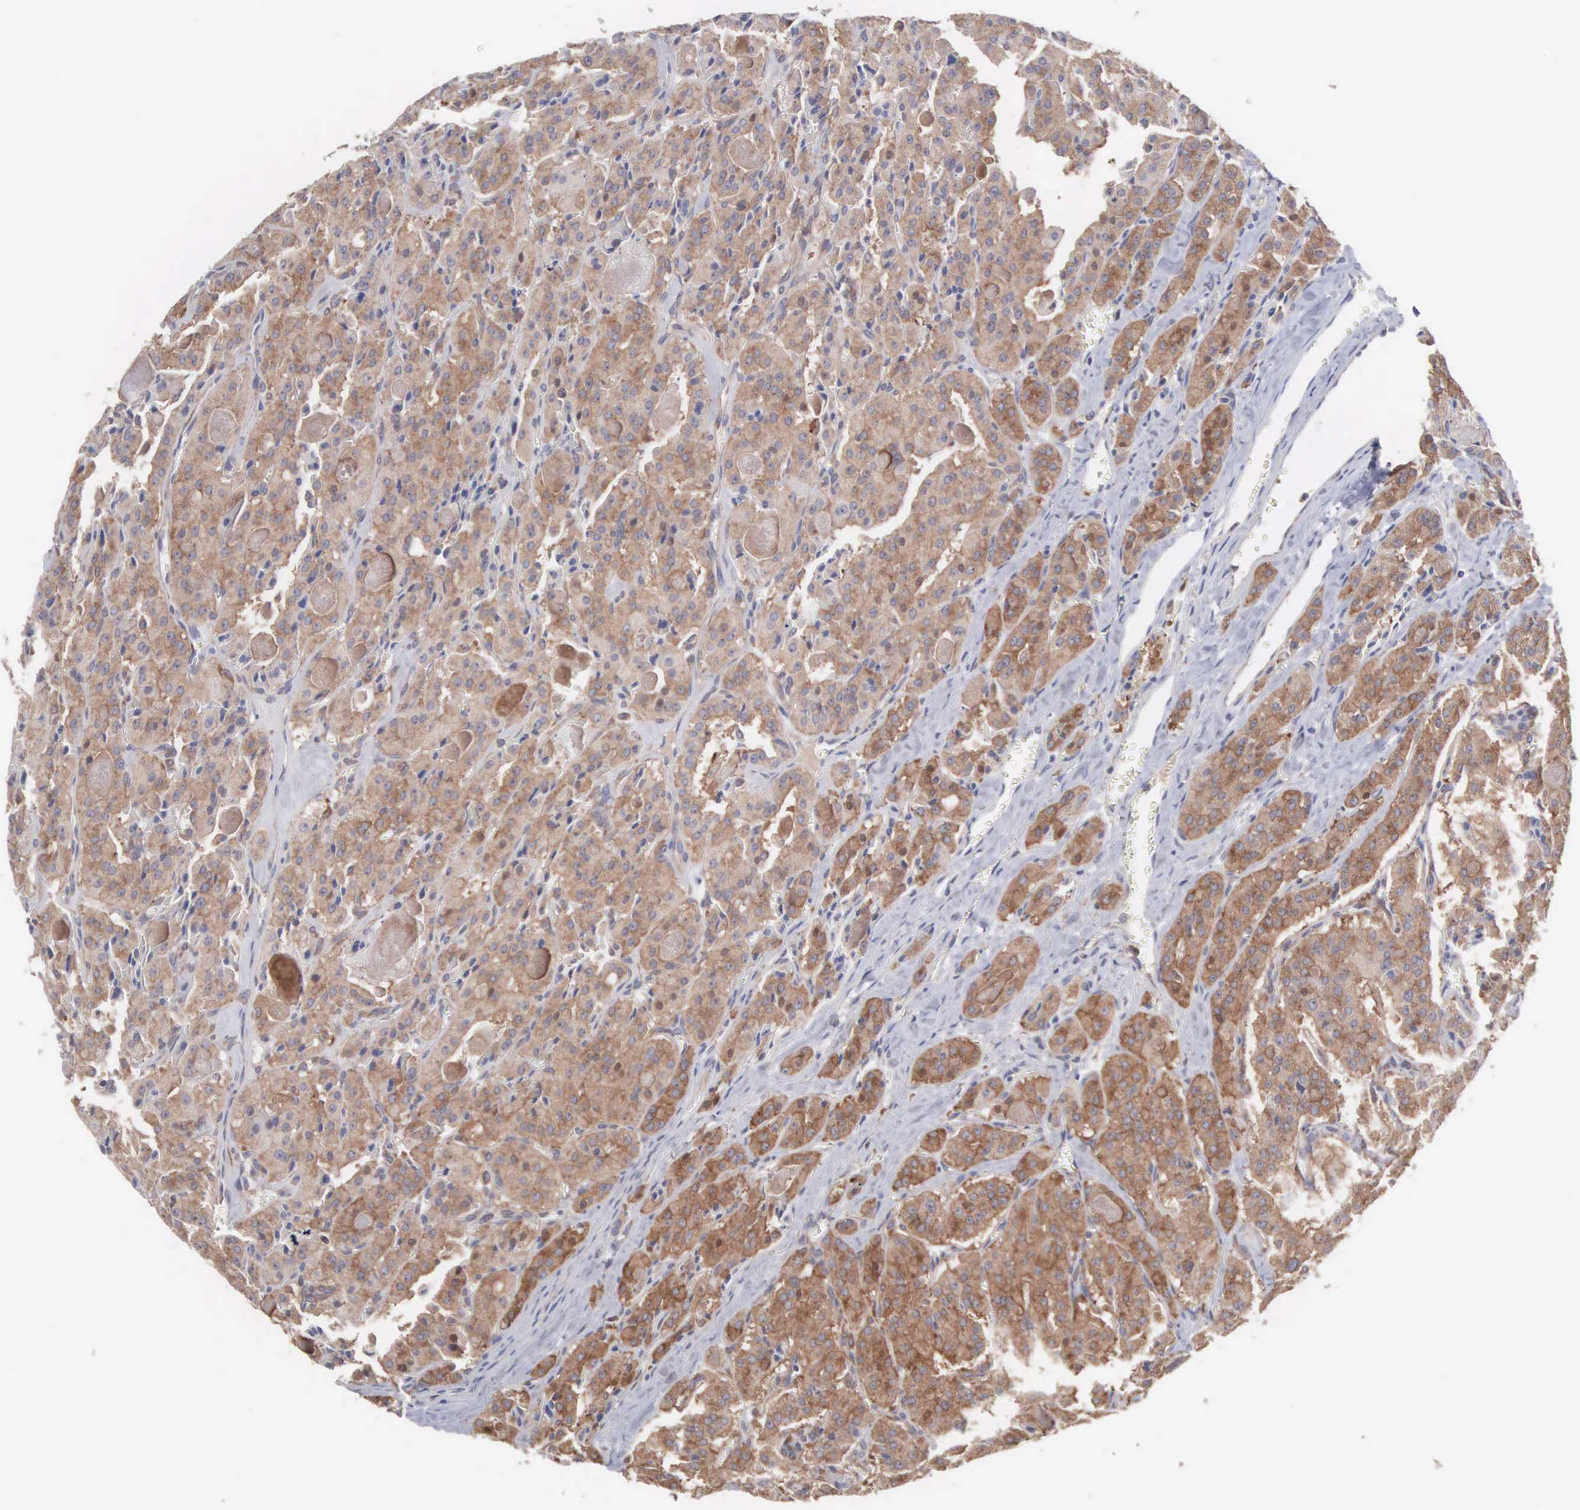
{"staining": {"intensity": "moderate", "quantity": ">75%", "location": "cytoplasmic/membranous"}, "tissue": "thyroid cancer", "cell_type": "Tumor cells", "image_type": "cancer", "snomed": [{"axis": "morphology", "description": "Carcinoma, NOS"}, {"axis": "topography", "description": "Thyroid gland"}], "caption": "The immunohistochemical stain highlights moderate cytoplasmic/membranous staining in tumor cells of thyroid cancer (carcinoma) tissue.", "gene": "MTHFD1", "patient": {"sex": "male", "age": 76}}